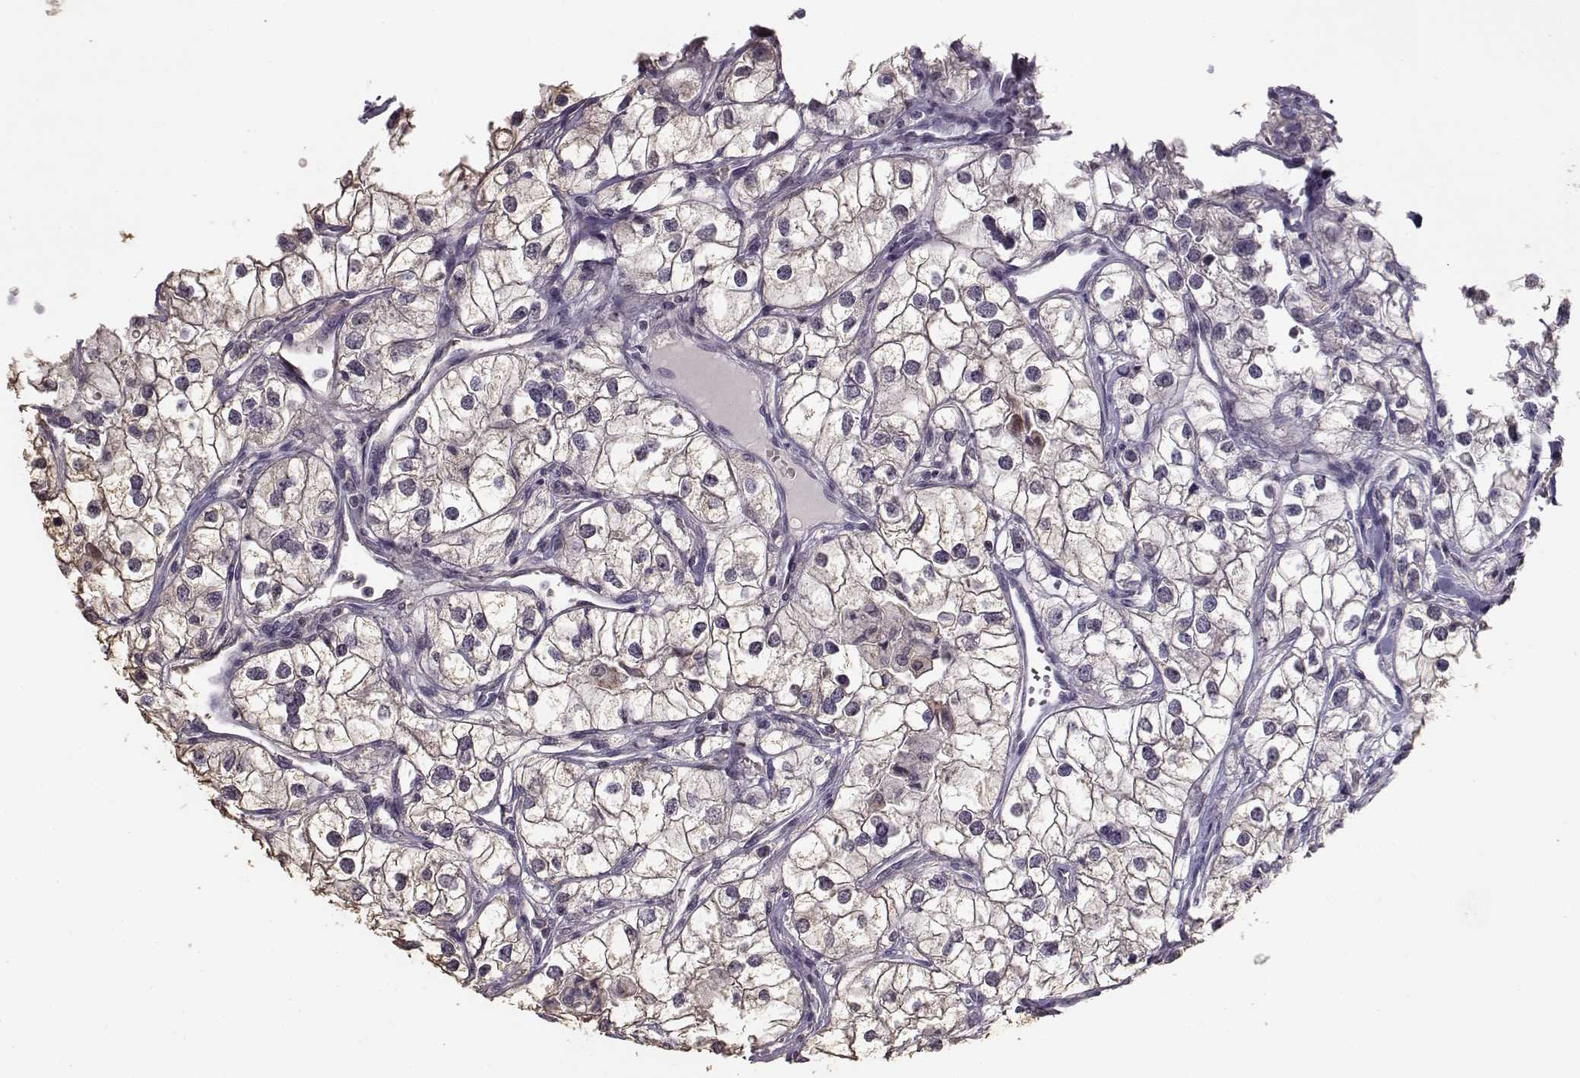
{"staining": {"intensity": "weak", "quantity": ">75%", "location": "cytoplasmic/membranous"}, "tissue": "renal cancer", "cell_type": "Tumor cells", "image_type": "cancer", "snomed": [{"axis": "morphology", "description": "Adenocarcinoma, NOS"}, {"axis": "topography", "description": "Kidney"}], "caption": "Brown immunohistochemical staining in renal cancer (adenocarcinoma) shows weak cytoplasmic/membranous staining in about >75% of tumor cells.", "gene": "UROC1", "patient": {"sex": "male", "age": 59}}